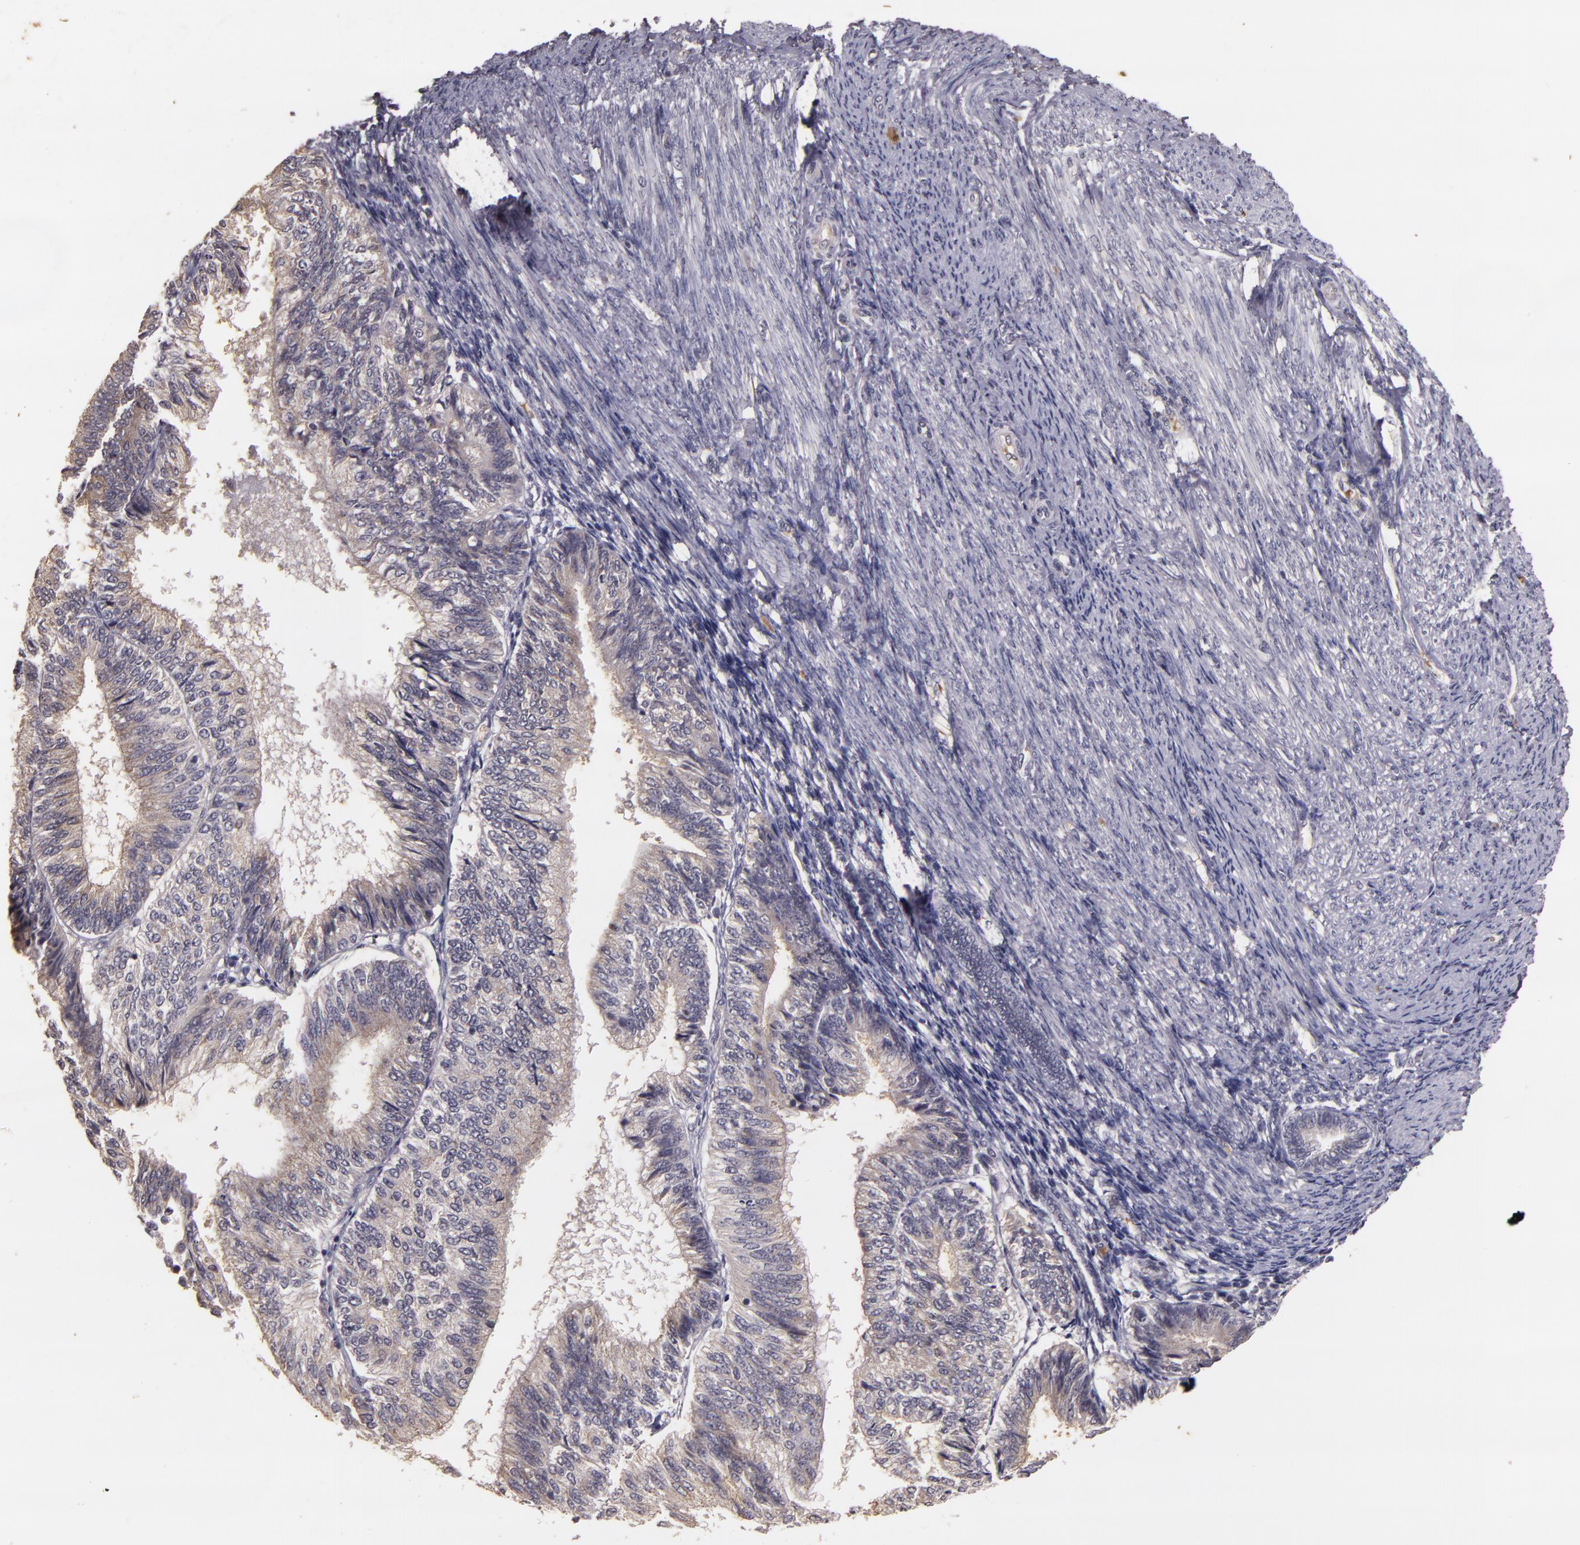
{"staining": {"intensity": "negative", "quantity": "none", "location": "none"}, "tissue": "endometrial cancer", "cell_type": "Tumor cells", "image_type": "cancer", "snomed": [{"axis": "morphology", "description": "Adenocarcinoma, NOS"}, {"axis": "topography", "description": "Endometrium"}], "caption": "A histopathology image of adenocarcinoma (endometrial) stained for a protein reveals no brown staining in tumor cells.", "gene": "TFF1", "patient": {"sex": "female", "age": 55}}